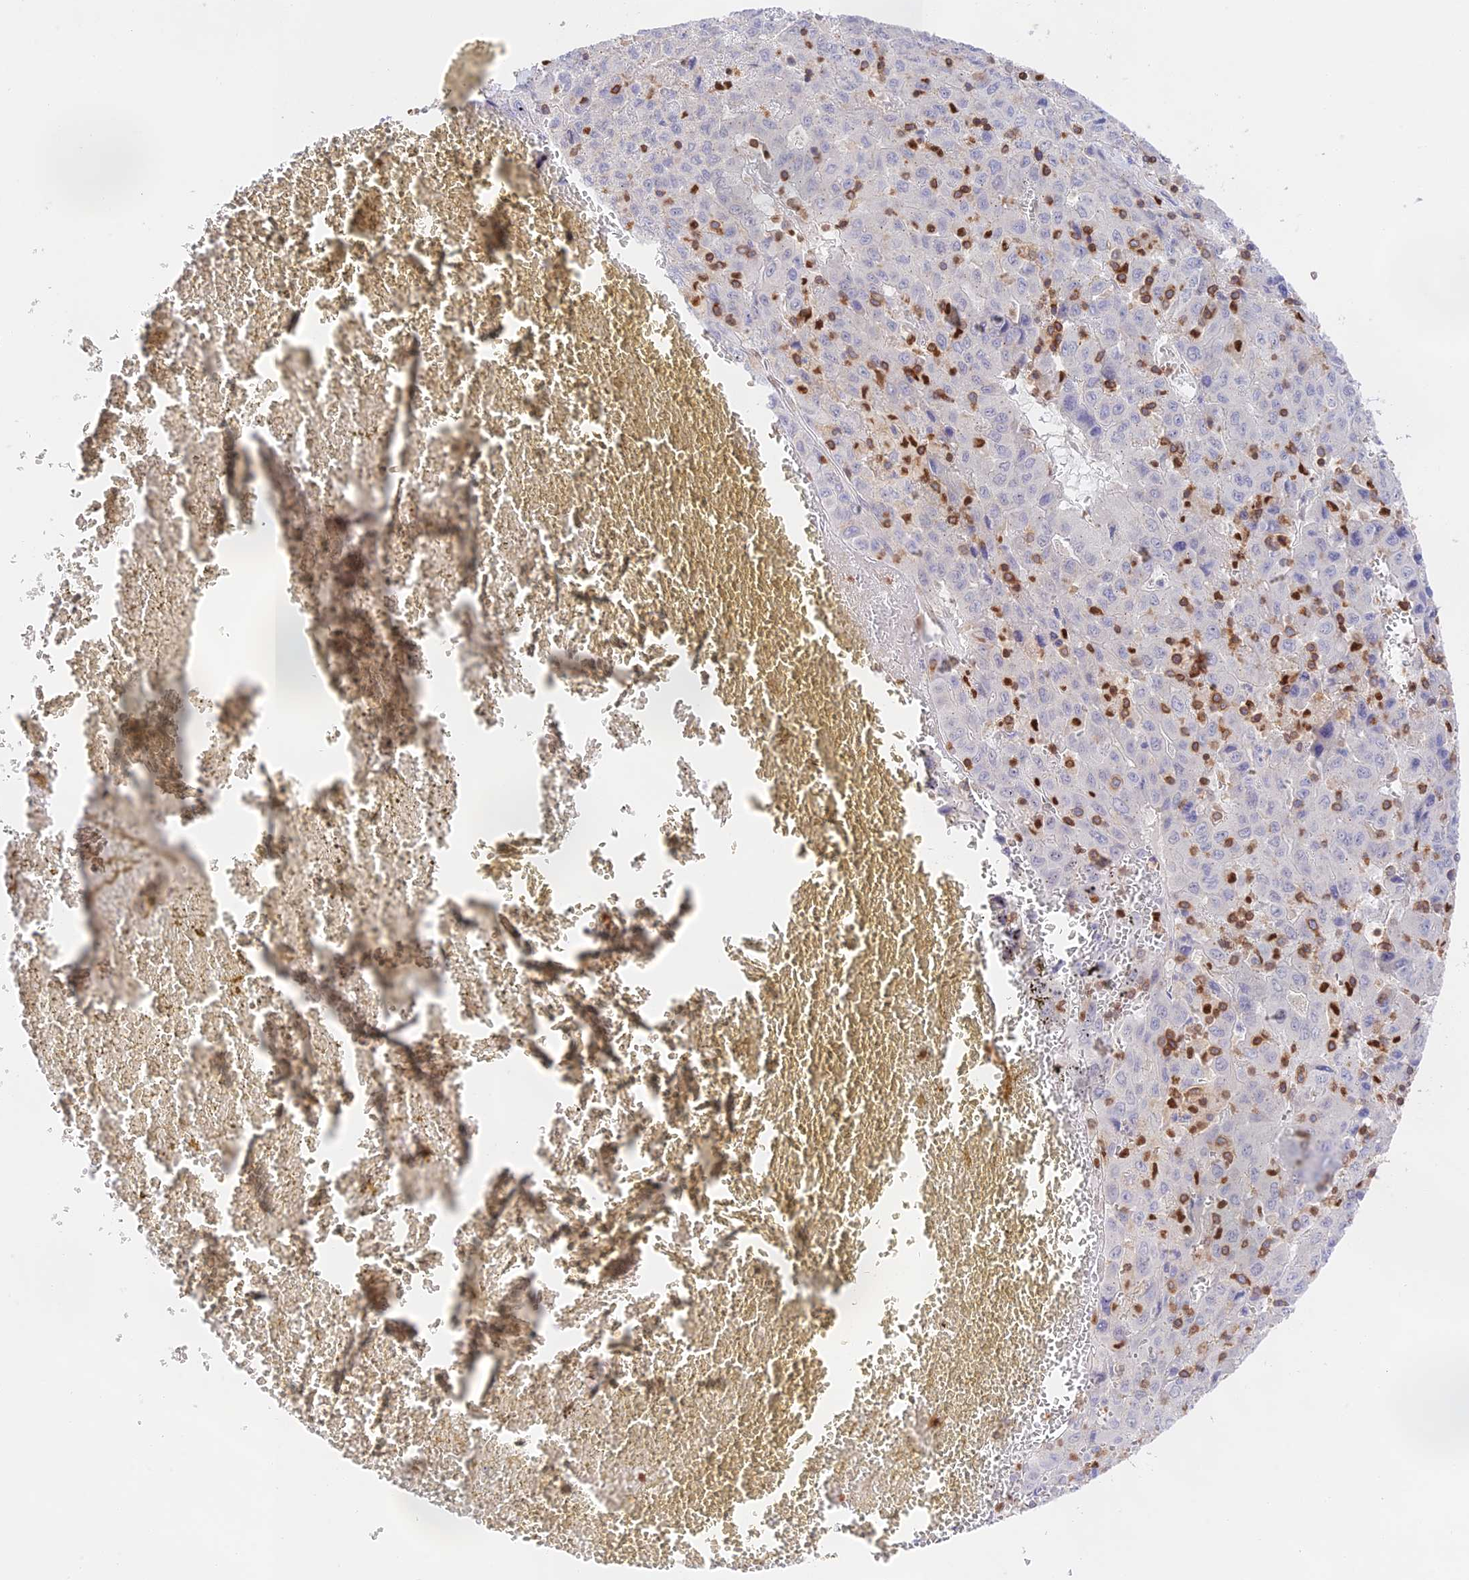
{"staining": {"intensity": "negative", "quantity": "none", "location": "none"}, "tissue": "liver cancer", "cell_type": "Tumor cells", "image_type": "cancer", "snomed": [{"axis": "morphology", "description": "Carcinoma, Hepatocellular, NOS"}, {"axis": "topography", "description": "Liver"}], "caption": "A photomicrograph of liver hepatocellular carcinoma stained for a protein demonstrates no brown staining in tumor cells. (DAB immunohistochemistry (IHC) with hematoxylin counter stain).", "gene": "DENND1C", "patient": {"sex": "female", "age": 53}}